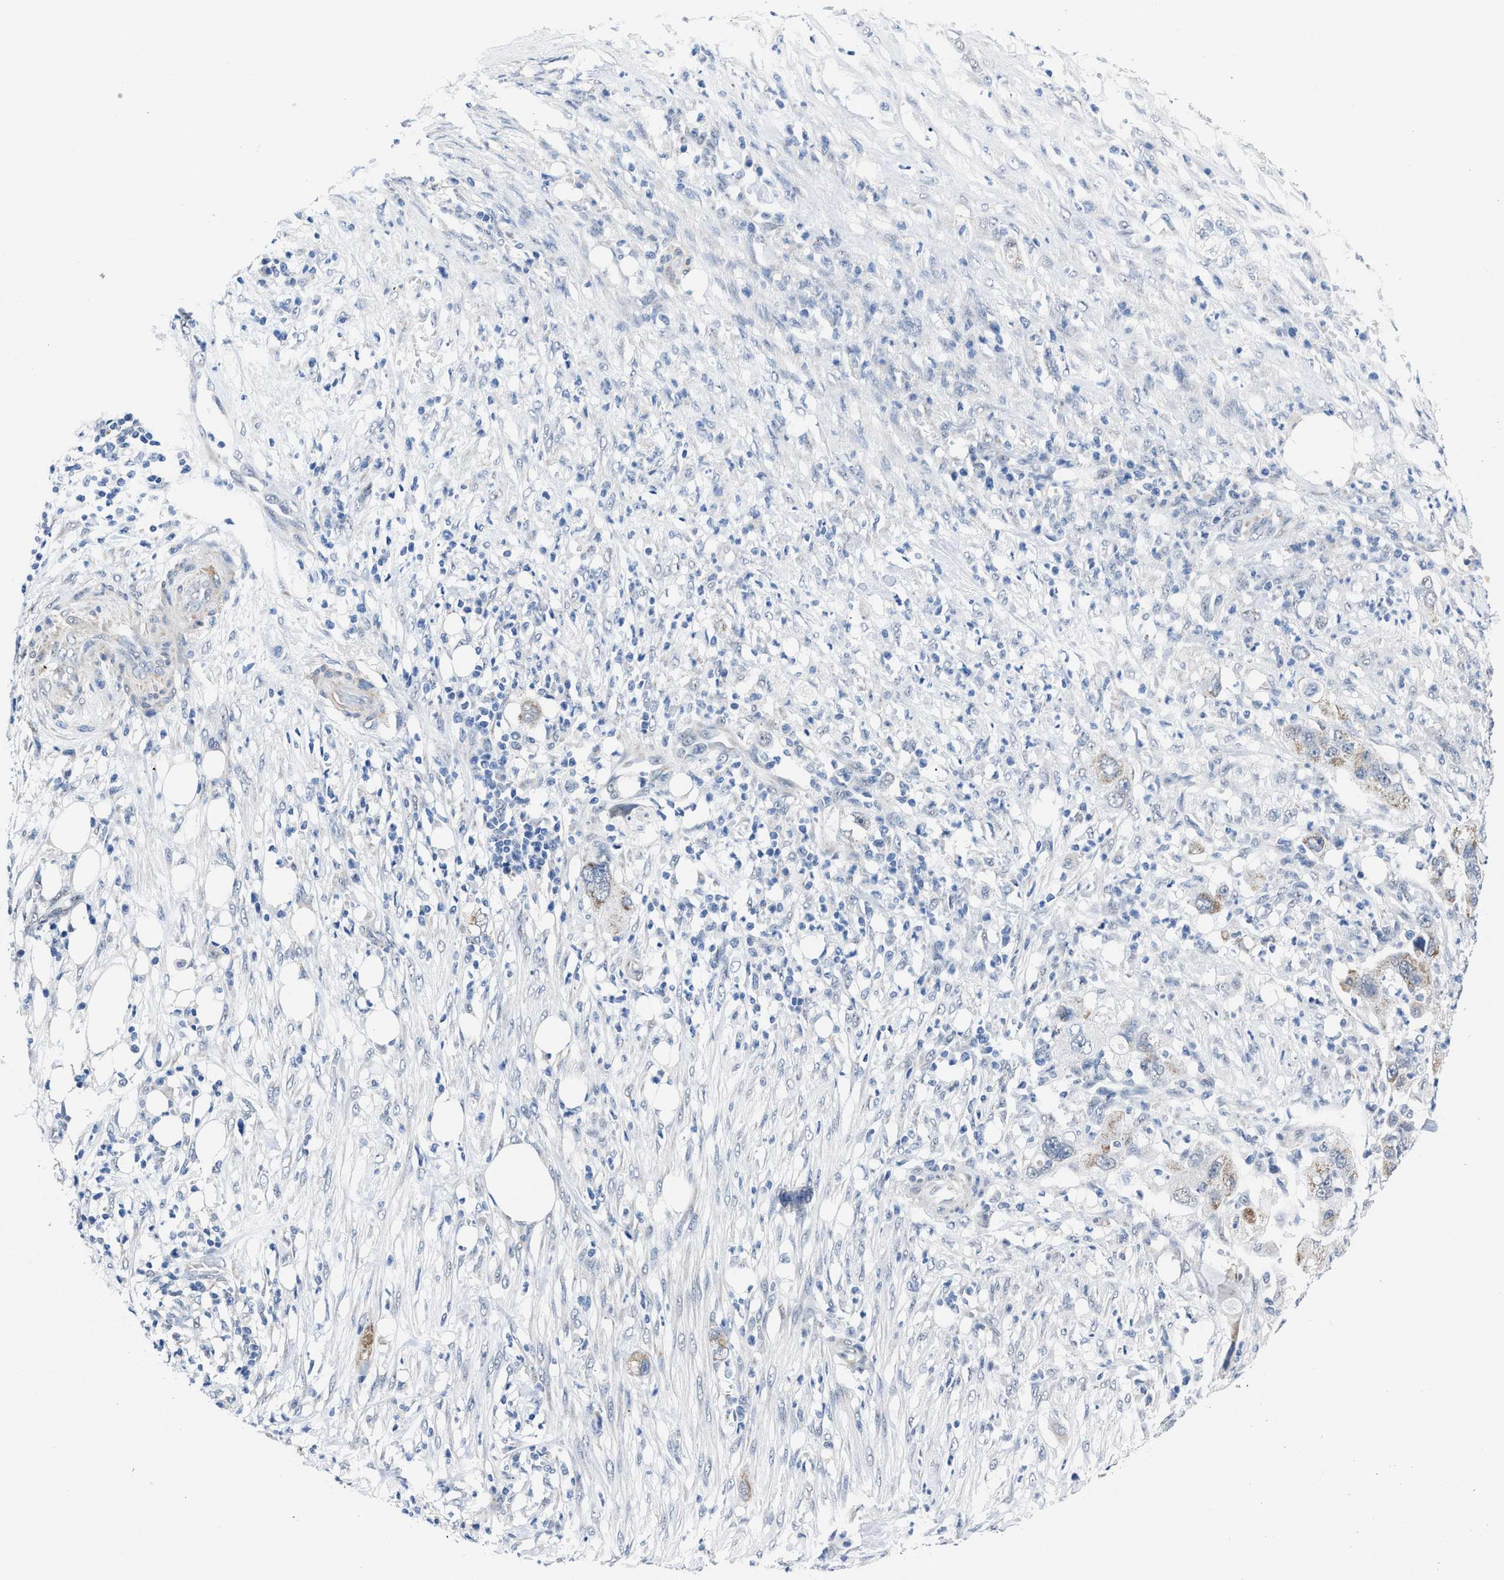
{"staining": {"intensity": "weak", "quantity": ">75%", "location": "cytoplasmic/membranous"}, "tissue": "pancreatic cancer", "cell_type": "Tumor cells", "image_type": "cancer", "snomed": [{"axis": "morphology", "description": "Adenocarcinoma, NOS"}, {"axis": "topography", "description": "Pancreas"}], "caption": "A low amount of weak cytoplasmic/membranous expression is seen in approximately >75% of tumor cells in pancreatic adenocarcinoma tissue.", "gene": "ID3", "patient": {"sex": "female", "age": 78}}